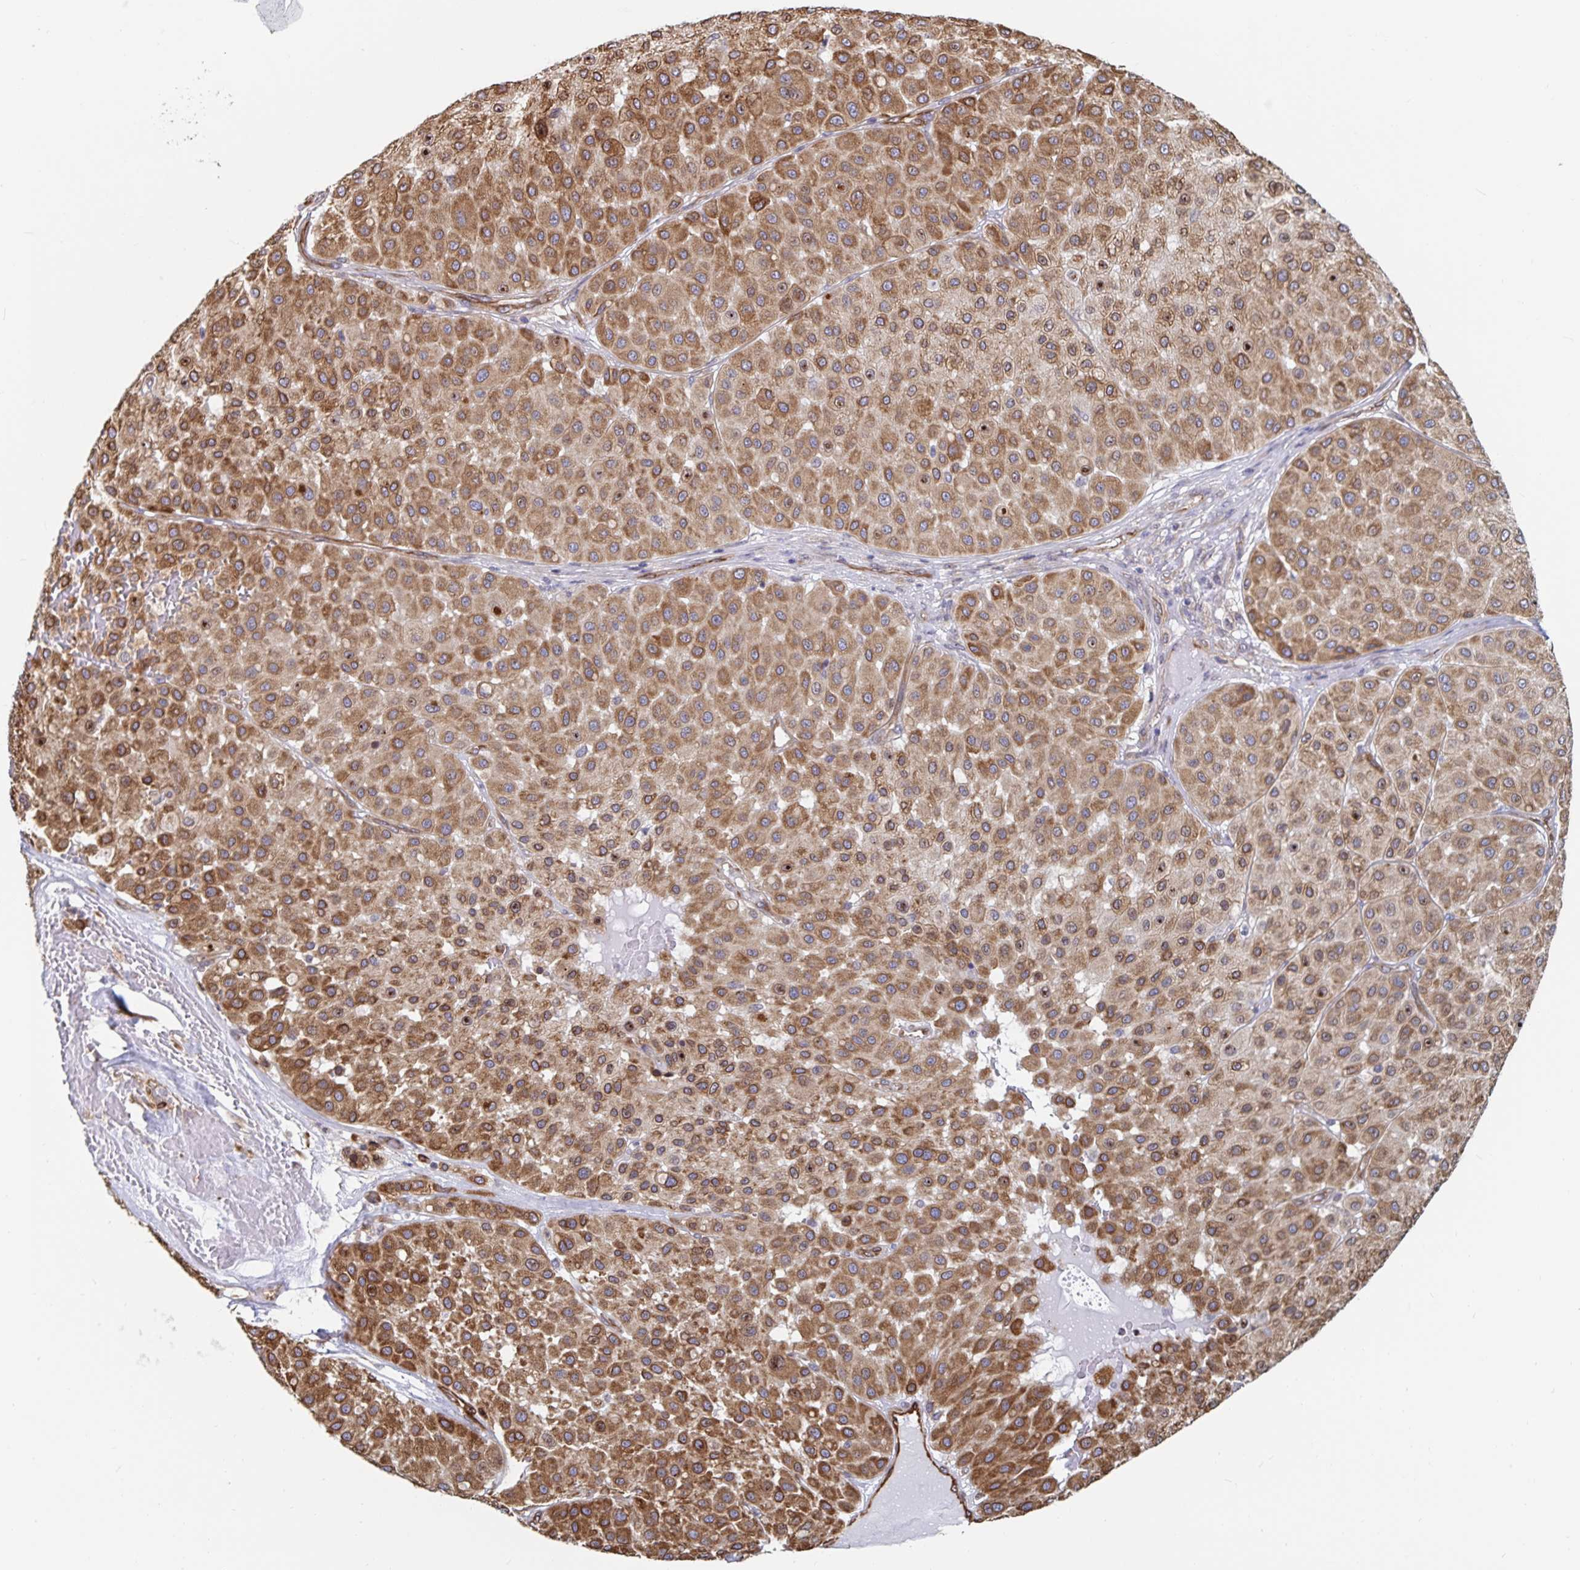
{"staining": {"intensity": "strong", "quantity": ">75%", "location": "cytoplasmic/membranous"}, "tissue": "melanoma", "cell_type": "Tumor cells", "image_type": "cancer", "snomed": [{"axis": "morphology", "description": "Malignant melanoma, Metastatic site"}, {"axis": "topography", "description": "Smooth muscle"}], "caption": "DAB (3,3'-diaminobenzidine) immunohistochemical staining of malignant melanoma (metastatic site) reveals strong cytoplasmic/membranous protein staining in about >75% of tumor cells.", "gene": "BCAP29", "patient": {"sex": "male", "age": 41}}